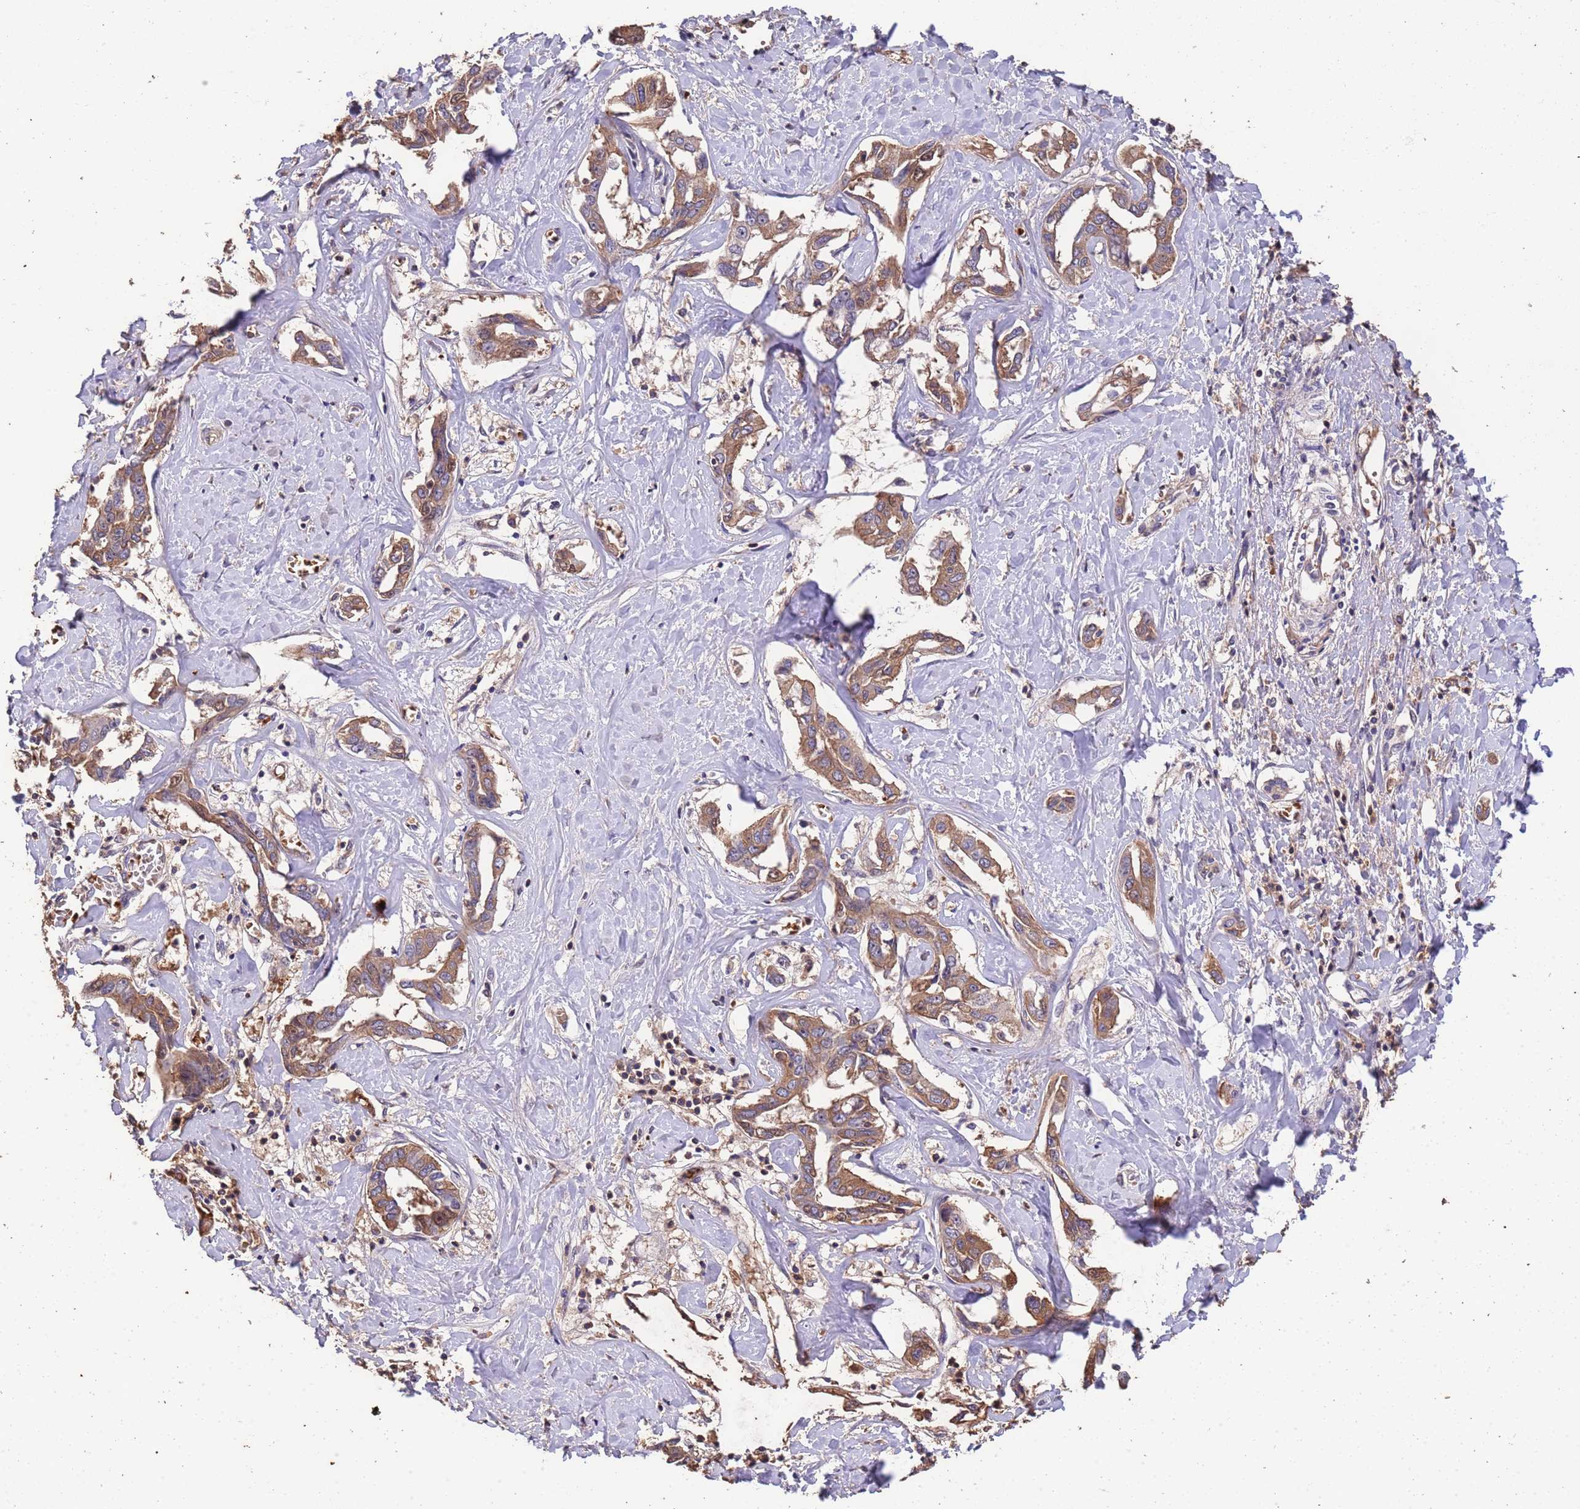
{"staining": {"intensity": "moderate", "quantity": ">75%", "location": "cytoplasmic/membranous"}, "tissue": "liver cancer", "cell_type": "Tumor cells", "image_type": "cancer", "snomed": [{"axis": "morphology", "description": "Cholangiocarcinoma"}, {"axis": "topography", "description": "Liver"}], "caption": "Moderate cytoplasmic/membranous positivity for a protein is seen in about >75% of tumor cells of liver cancer (cholangiocarcinoma) using immunohistochemistry.", "gene": "CCDC184", "patient": {"sex": "male", "age": 59}}